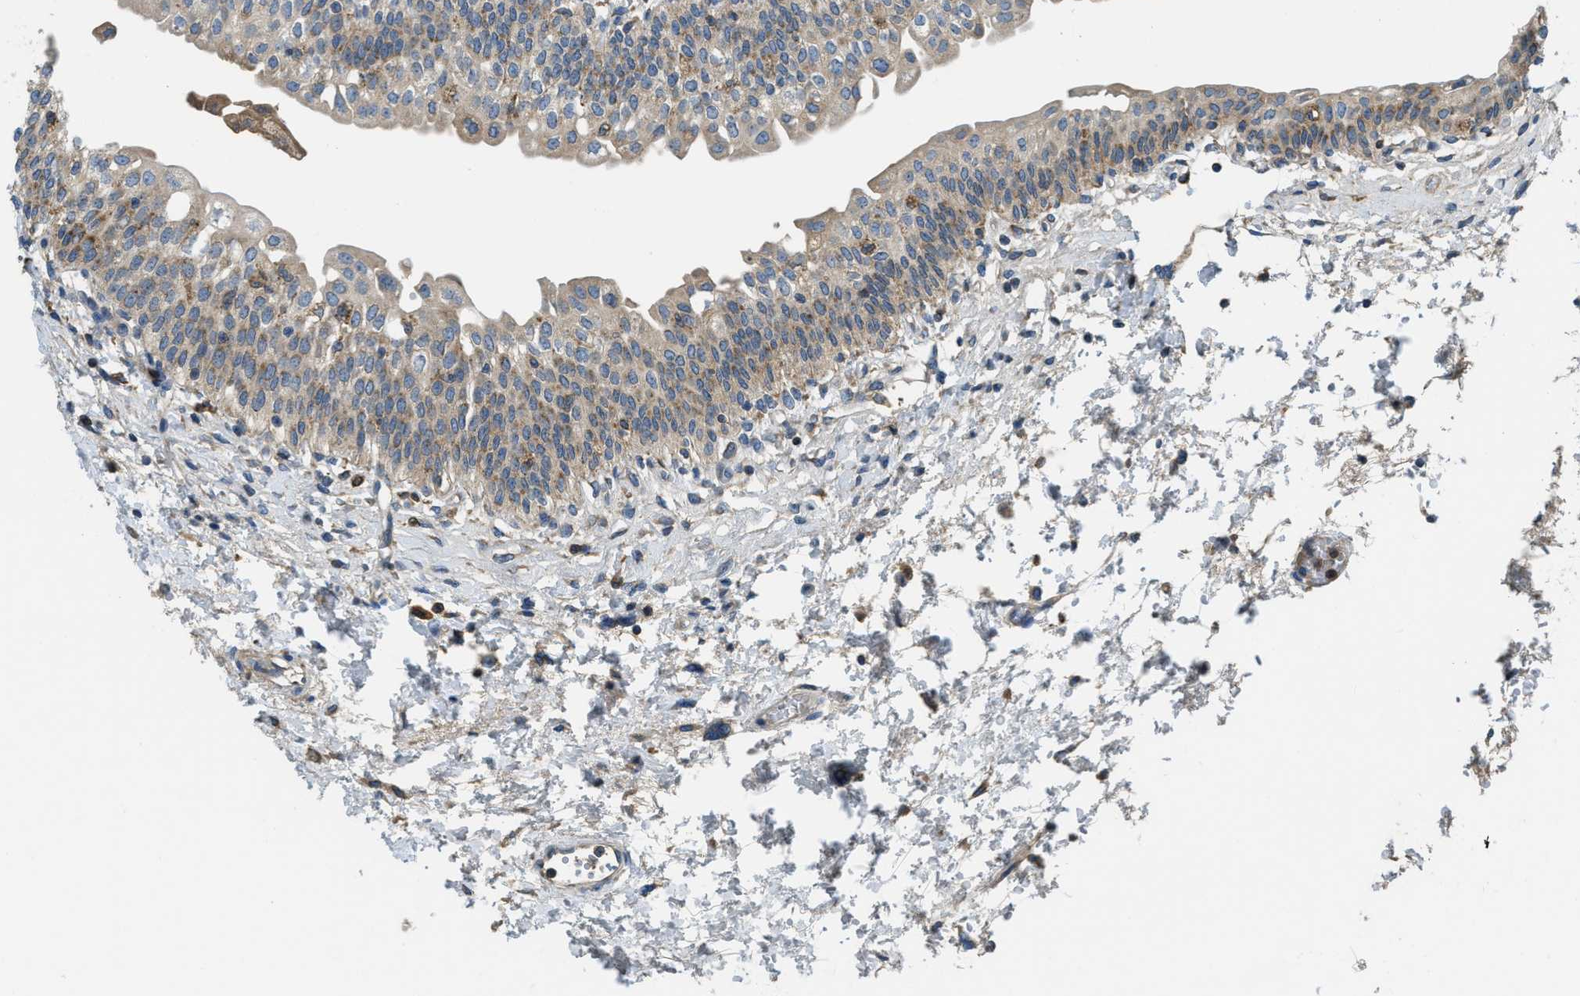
{"staining": {"intensity": "moderate", "quantity": "25%-75%", "location": "cytoplasmic/membranous"}, "tissue": "urinary bladder", "cell_type": "Urothelial cells", "image_type": "normal", "snomed": [{"axis": "morphology", "description": "Normal tissue, NOS"}, {"axis": "topography", "description": "Urinary bladder"}], "caption": "A photomicrograph of urinary bladder stained for a protein shows moderate cytoplasmic/membranous brown staining in urothelial cells. Immunohistochemistry stains the protein in brown and the nuclei are stained blue.", "gene": "SSR1", "patient": {"sex": "male", "age": 55}}